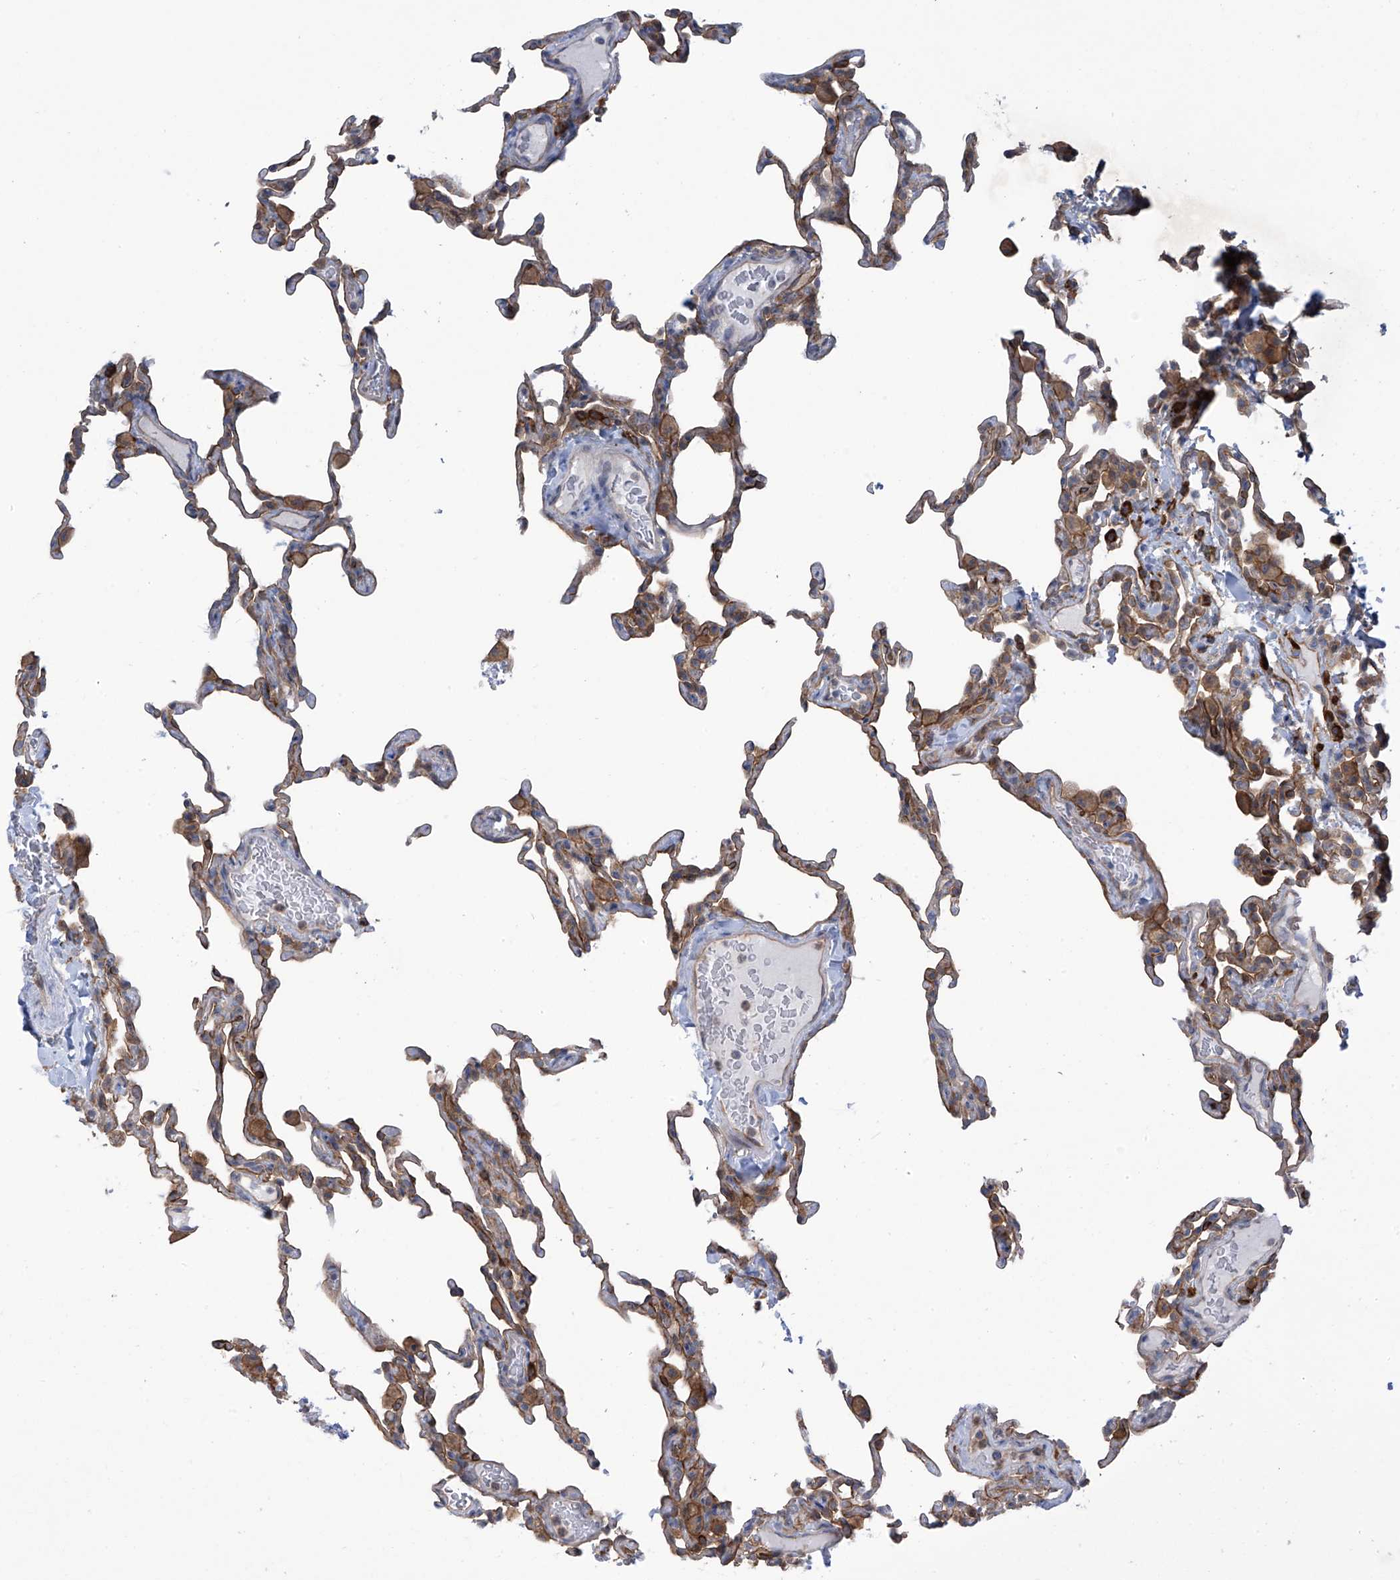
{"staining": {"intensity": "moderate", "quantity": ">75%", "location": "cytoplasmic/membranous"}, "tissue": "lung", "cell_type": "Alveolar cells", "image_type": "normal", "snomed": [{"axis": "morphology", "description": "Normal tissue, NOS"}, {"axis": "topography", "description": "Lung"}], "caption": "Protein analysis of benign lung shows moderate cytoplasmic/membranous staining in about >75% of alveolar cells.", "gene": "KIAA1522", "patient": {"sex": "male", "age": 20}}